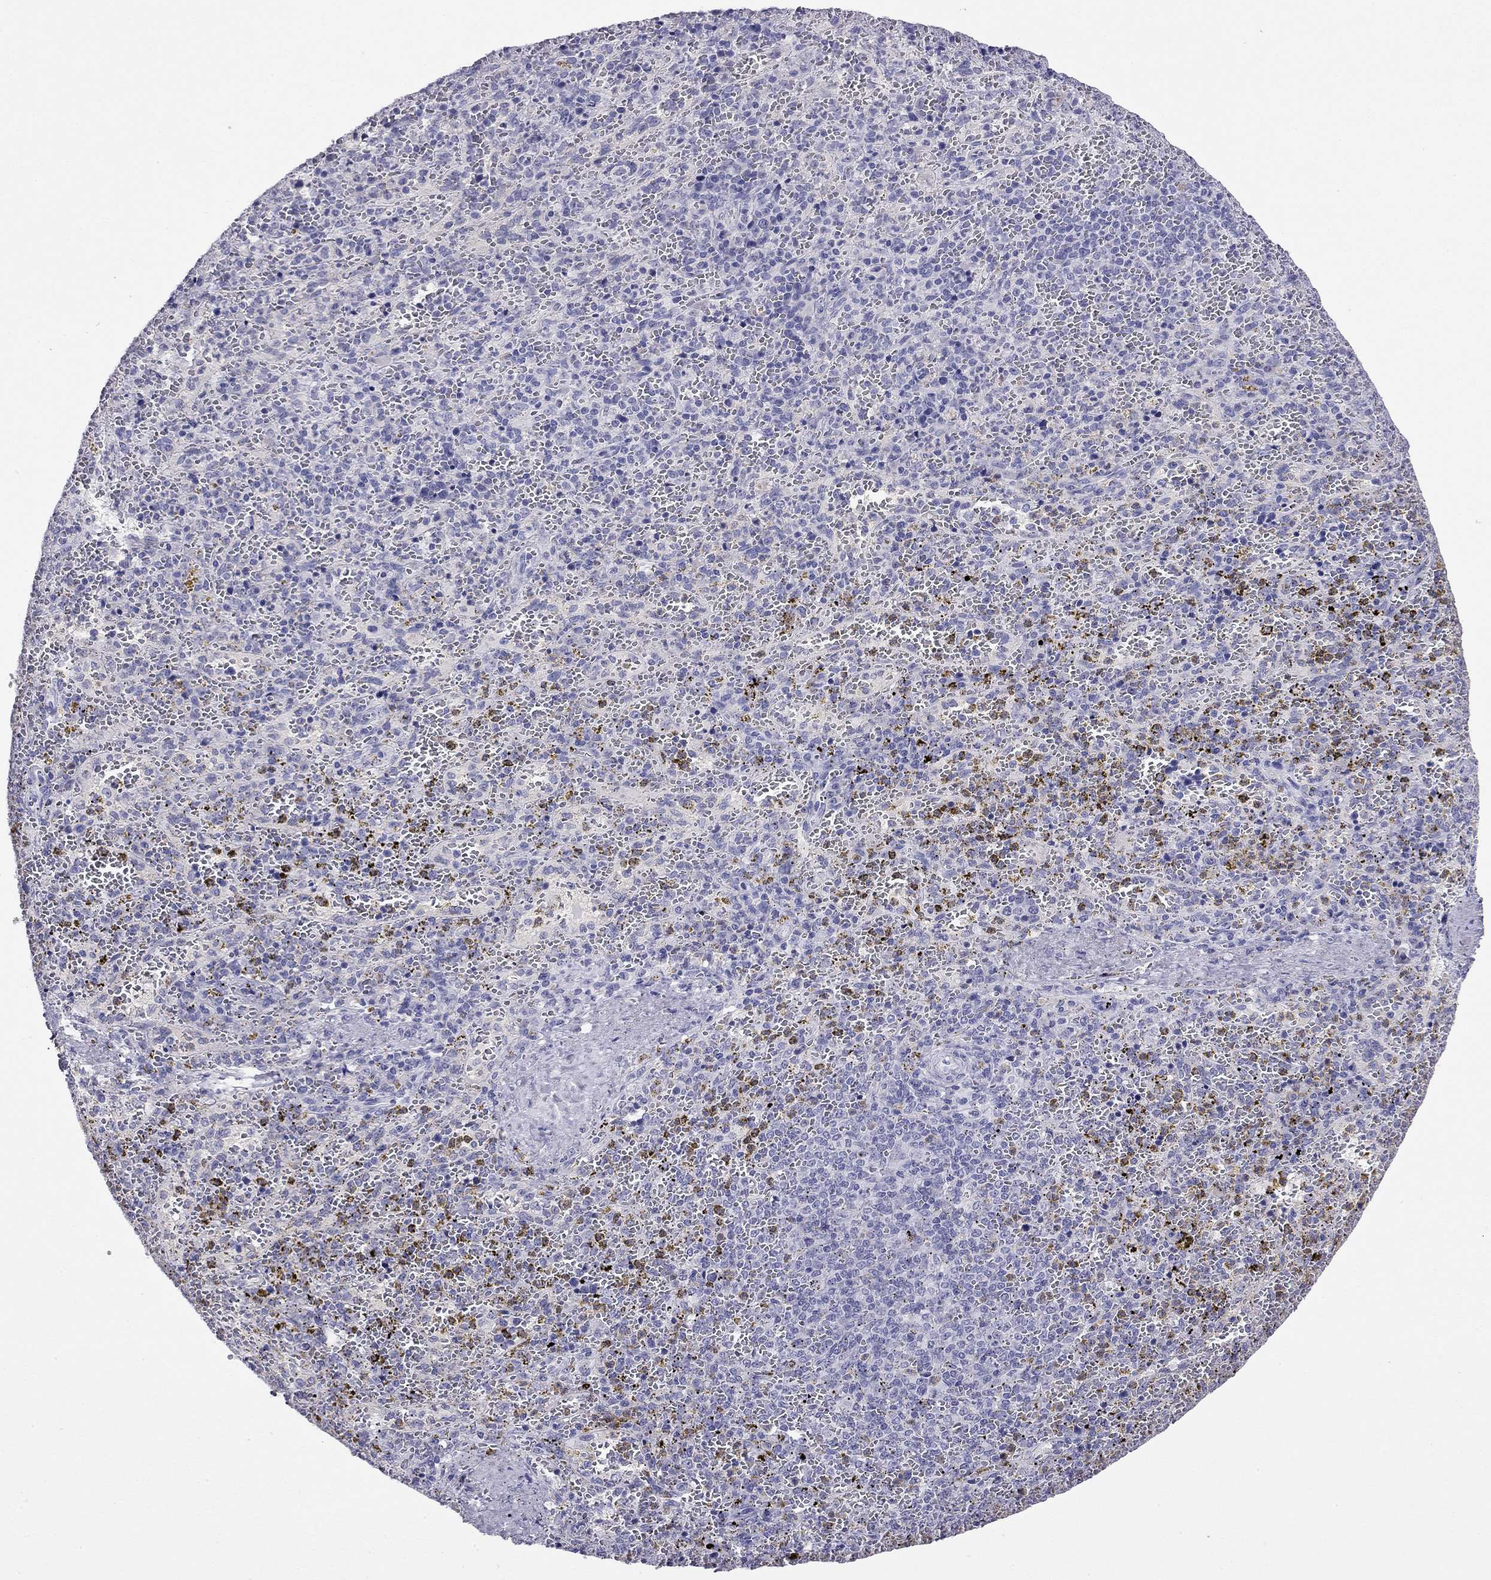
{"staining": {"intensity": "negative", "quantity": "none", "location": "none"}, "tissue": "spleen", "cell_type": "Cells in red pulp", "image_type": "normal", "snomed": [{"axis": "morphology", "description": "Normal tissue, NOS"}, {"axis": "topography", "description": "Spleen"}], "caption": "DAB (3,3'-diaminobenzidine) immunohistochemical staining of unremarkable spleen demonstrates no significant staining in cells in red pulp.", "gene": "ODF4", "patient": {"sex": "female", "age": 50}}